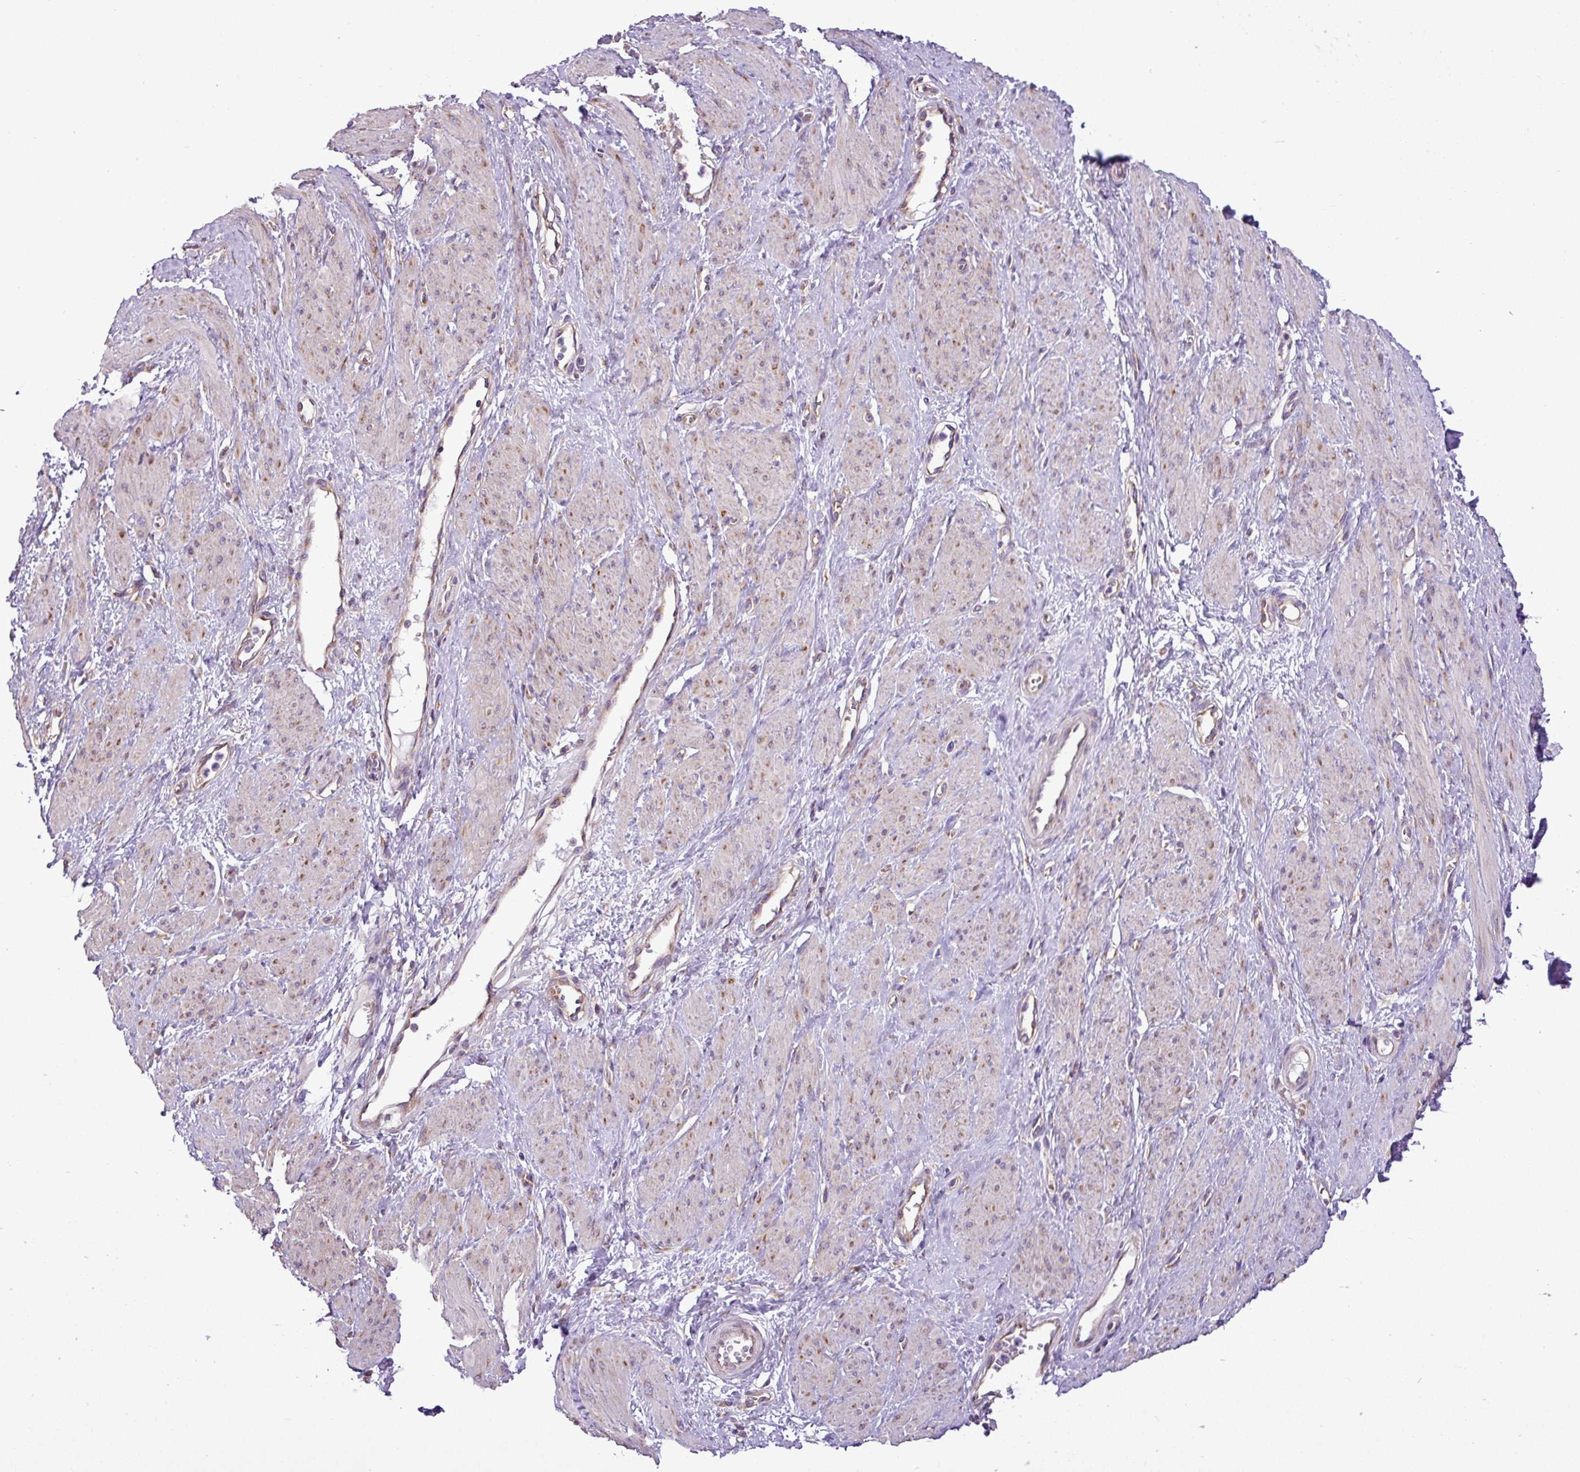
{"staining": {"intensity": "weak", "quantity": "25%-75%", "location": "cytoplasmic/membranous"}, "tissue": "smooth muscle", "cell_type": "Smooth muscle cells", "image_type": "normal", "snomed": [{"axis": "morphology", "description": "Normal tissue, NOS"}, {"axis": "topography", "description": "Smooth muscle"}, {"axis": "topography", "description": "Uterus"}], "caption": "Human smooth muscle stained with a protein marker reveals weak staining in smooth muscle cells.", "gene": "RPL13", "patient": {"sex": "female", "age": 39}}